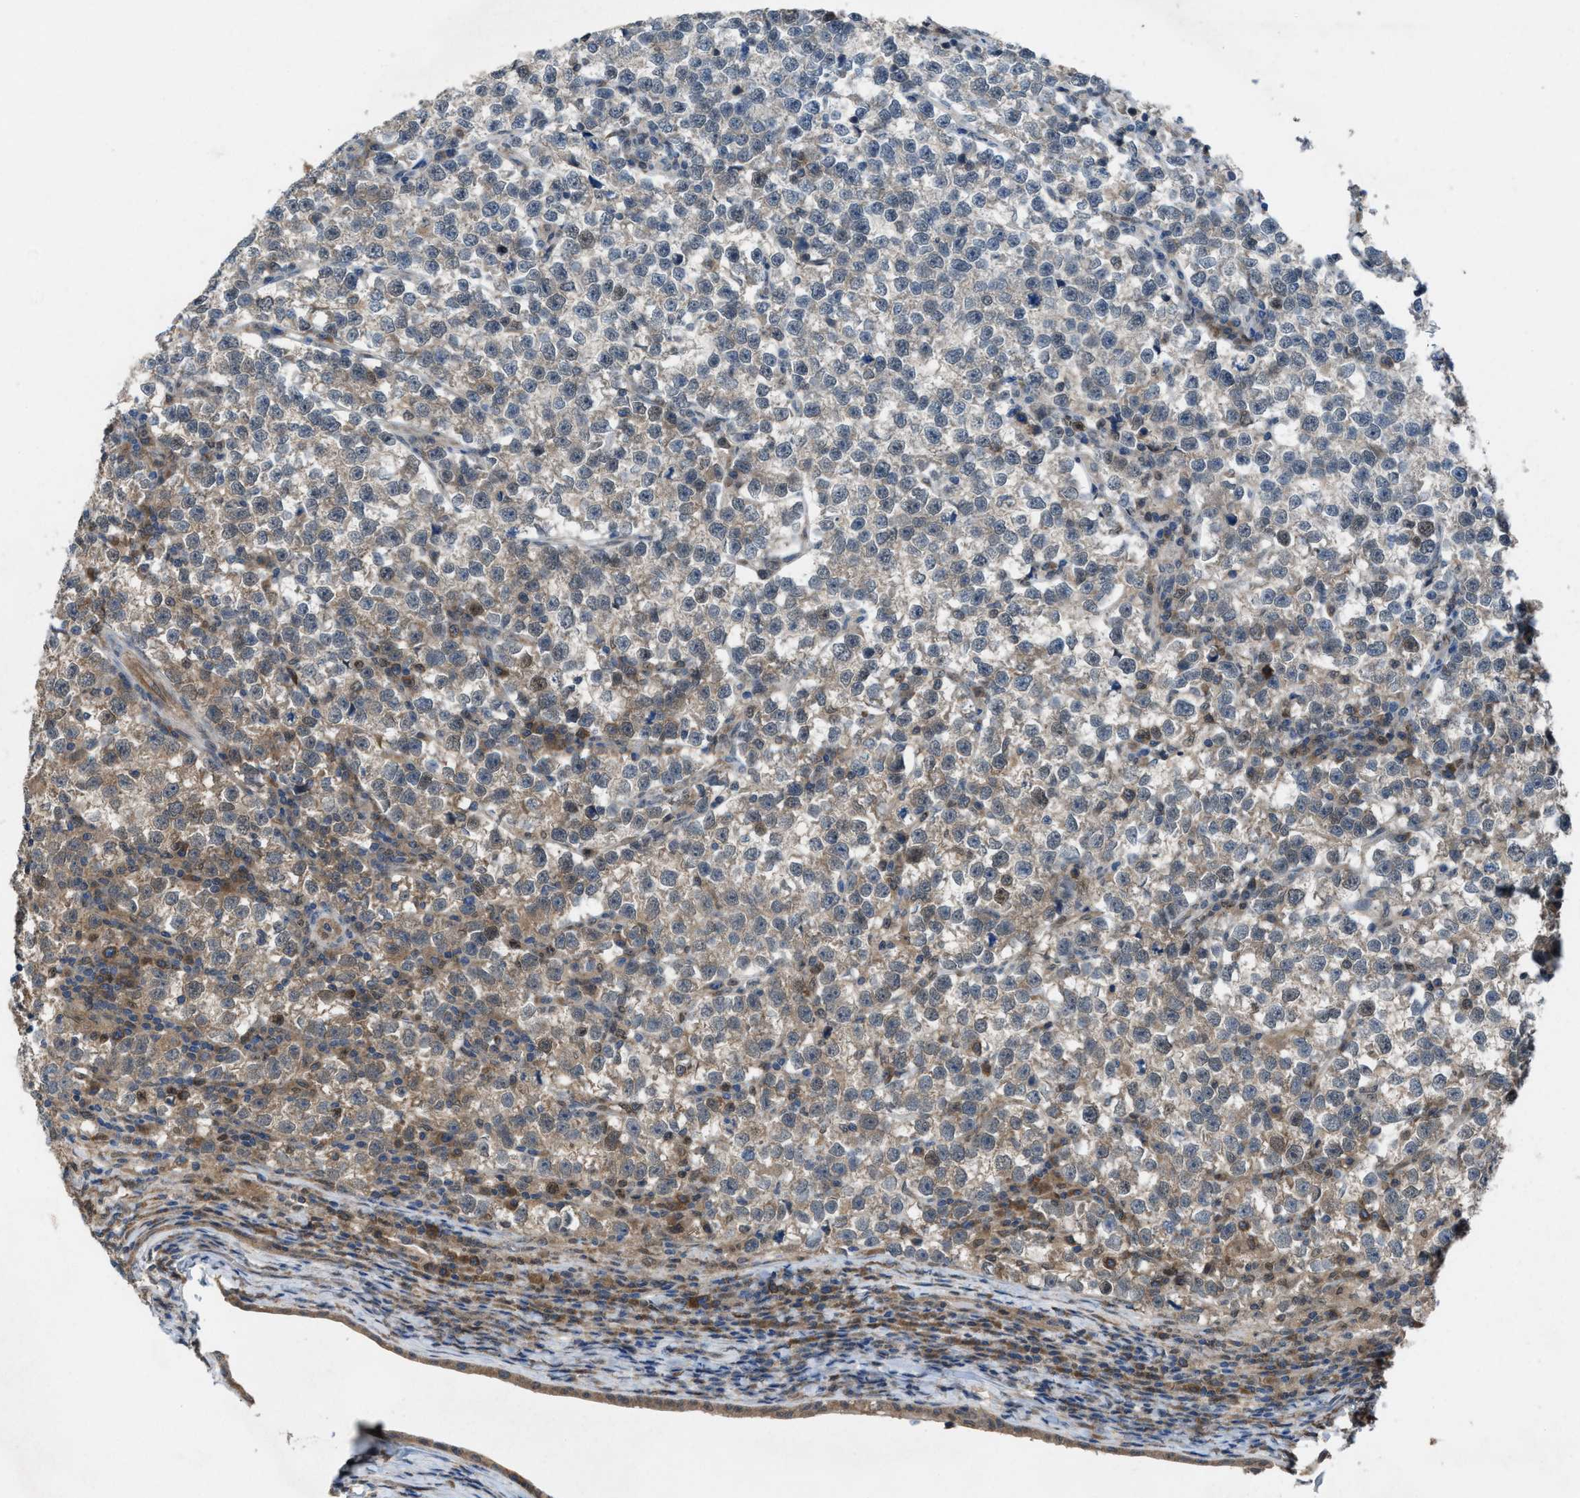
{"staining": {"intensity": "weak", "quantity": "25%-75%", "location": "cytoplasmic/membranous"}, "tissue": "testis cancer", "cell_type": "Tumor cells", "image_type": "cancer", "snomed": [{"axis": "morphology", "description": "Normal tissue, NOS"}, {"axis": "morphology", "description": "Seminoma, NOS"}, {"axis": "topography", "description": "Testis"}], "caption": "Immunohistochemical staining of human testis seminoma exhibits weak cytoplasmic/membranous protein staining in approximately 25%-75% of tumor cells.", "gene": "PLAA", "patient": {"sex": "male", "age": 43}}